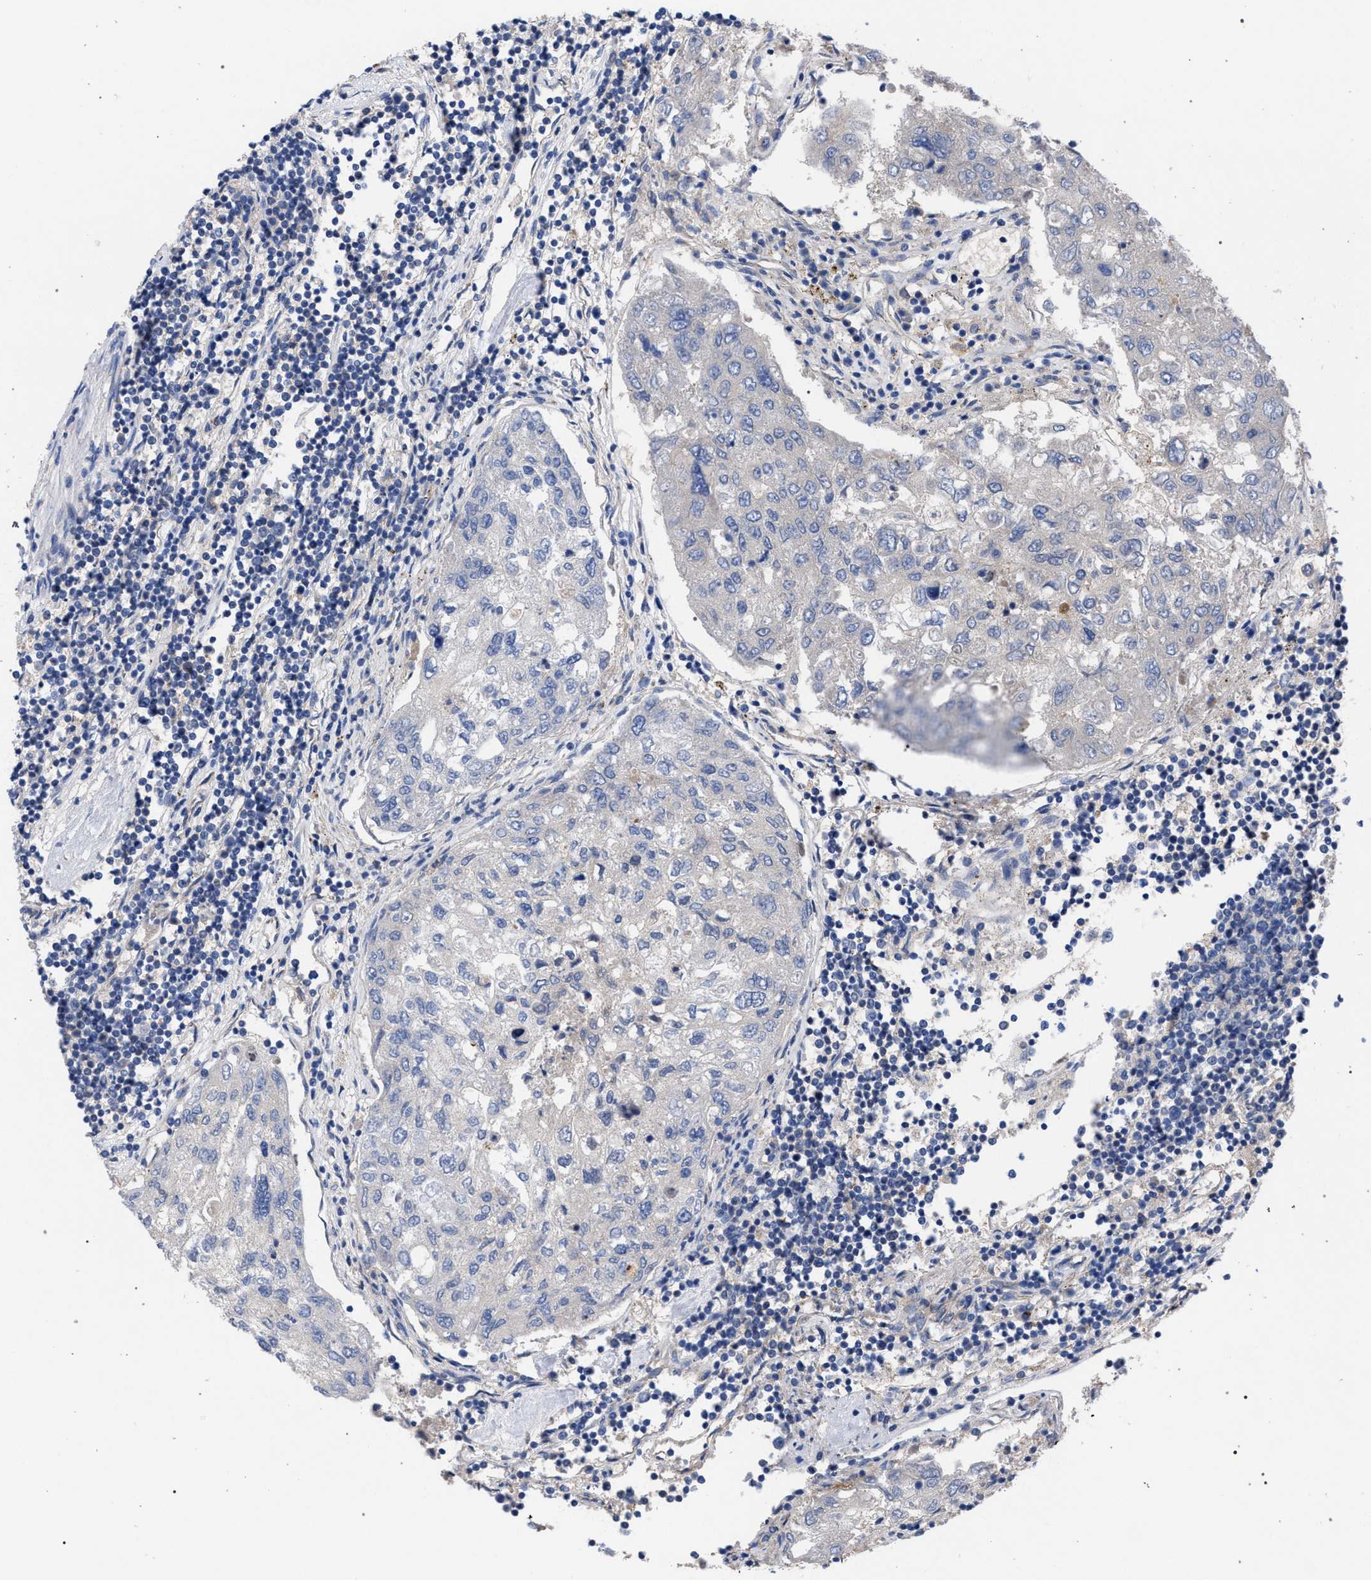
{"staining": {"intensity": "negative", "quantity": "none", "location": "none"}, "tissue": "urothelial cancer", "cell_type": "Tumor cells", "image_type": "cancer", "snomed": [{"axis": "morphology", "description": "Urothelial carcinoma, High grade"}, {"axis": "topography", "description": "Lymph node"}, {"axis": "topography", "description": "Urinary bladder"}], "caption": "Immunohistochemistry of high-grade urothelial carcinoma demonstrates no positivity in tumor cells. The staining is performed using DAB brown chromogen with nuclei counter-stained in using hematoxylin.", "gene": "GMPR", "patient": {"sex": "male", "age": 51}}